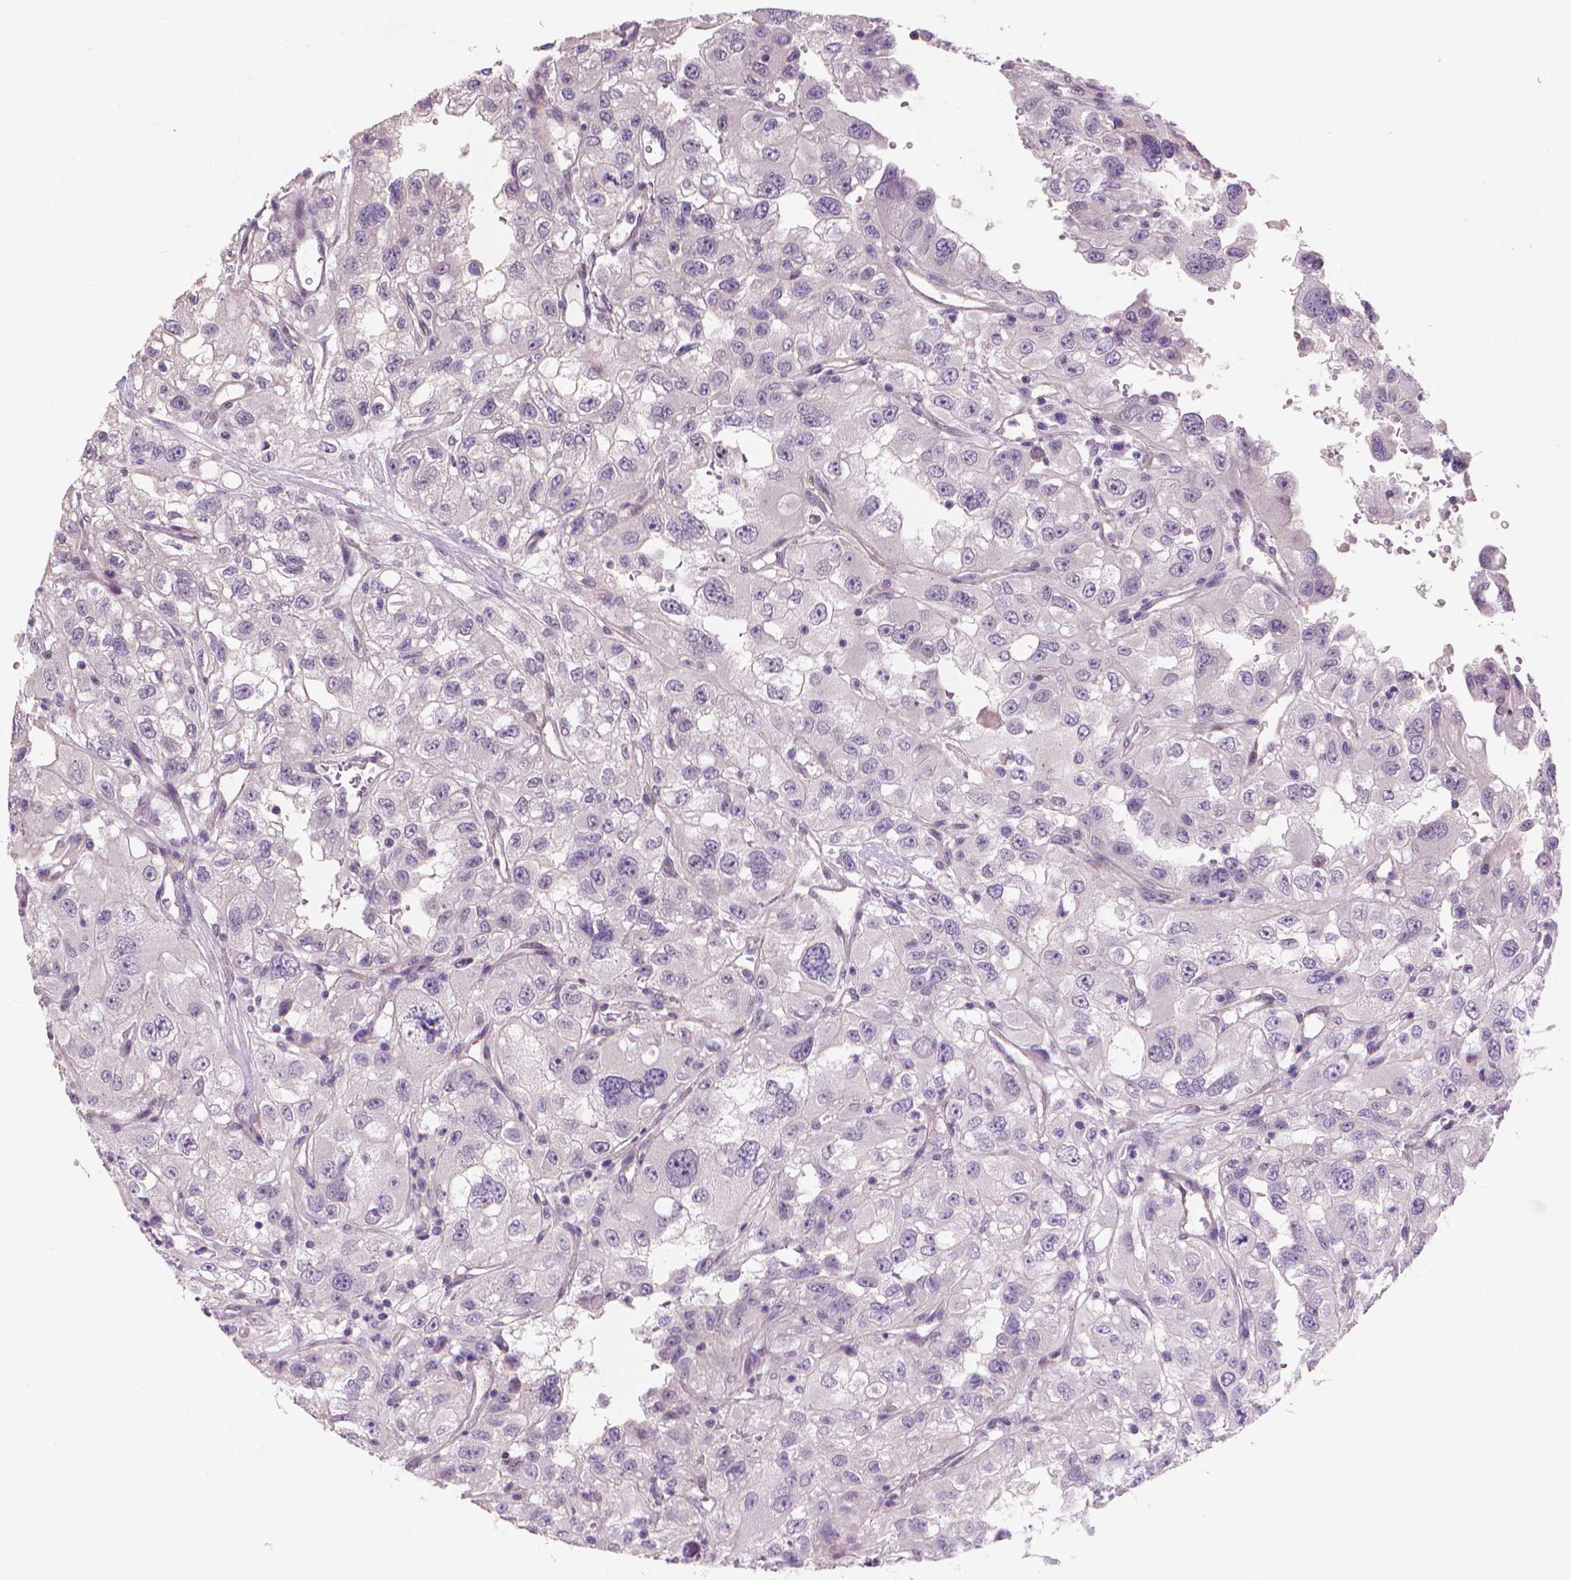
{"staining": {"intensity": "negative", "quantity": "none", "location": "none"}, "tissue": "renal cancer", "cell_type": "Tumor cells", "image_type": "cancer", "snomed": [{"axis": "morphology", "description": "Adenocarcinoma, NOS"}, {"axis": "topography", "description": "Kidney"}], "caption": "Immunohistochemistry (IHC) of renal adenocarcinoma displays no expression in tumor cells.", "gene": "CLXN", "patient": {"sex": "male", "age": 64}}